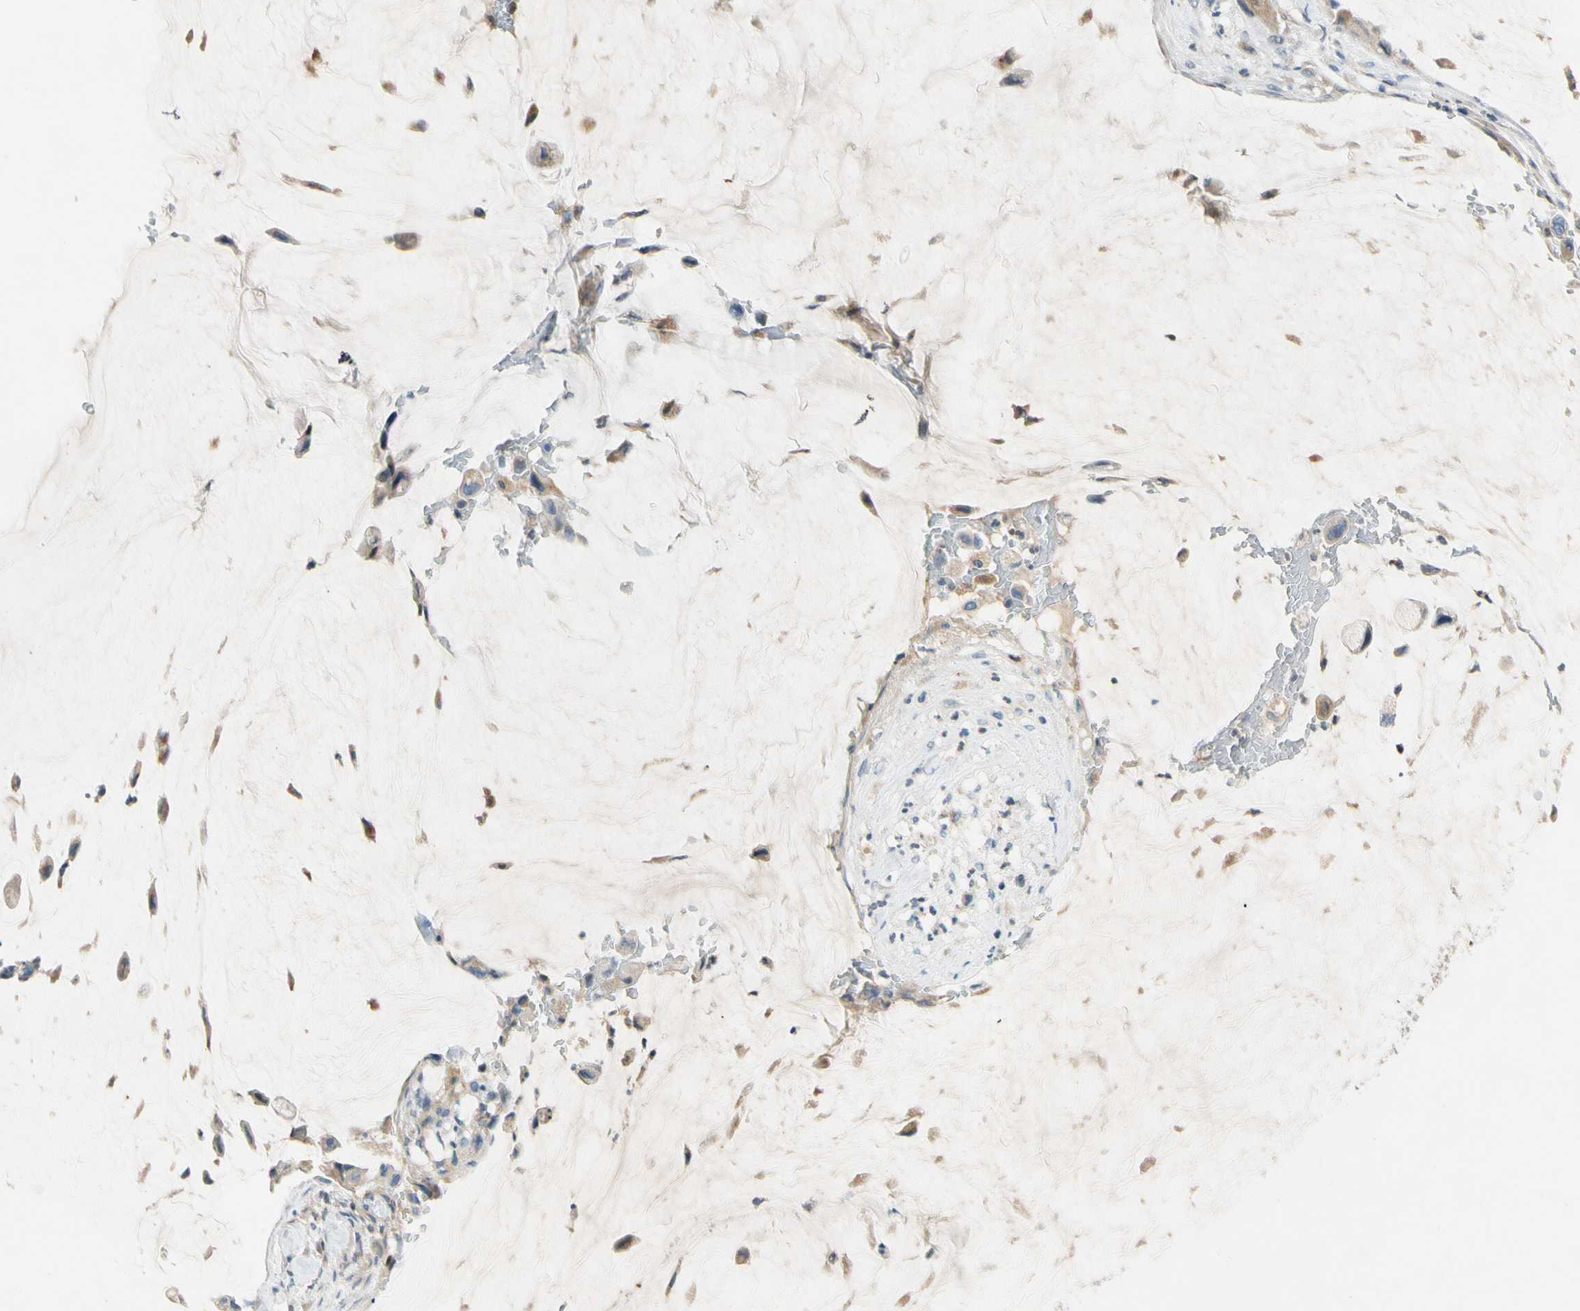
{"staining": {"intensity": "weak", "quantity": "25%-75%", "location": "cytoplasmic/membranous"}, "tissue": "pancreatic cancer", "cell_type": "Tumor cells", "image_type": "cancer", "snomed": [{"axis": "morphology", "description": "Adenocarcinoma, NOS"}, {"axis": "topography", "description": "Pancreas"}], "caption": "Protein expression by immunohistochemistry (IHC) reveals weak cytoplasmic/membranous expression in about 25%-75% of tumor cells in pancreatic cancer (adenocarcinoma). Nuclei are stained in blue.", "gene": "SP140", "patient": {"sex": "male", "age": 41}}